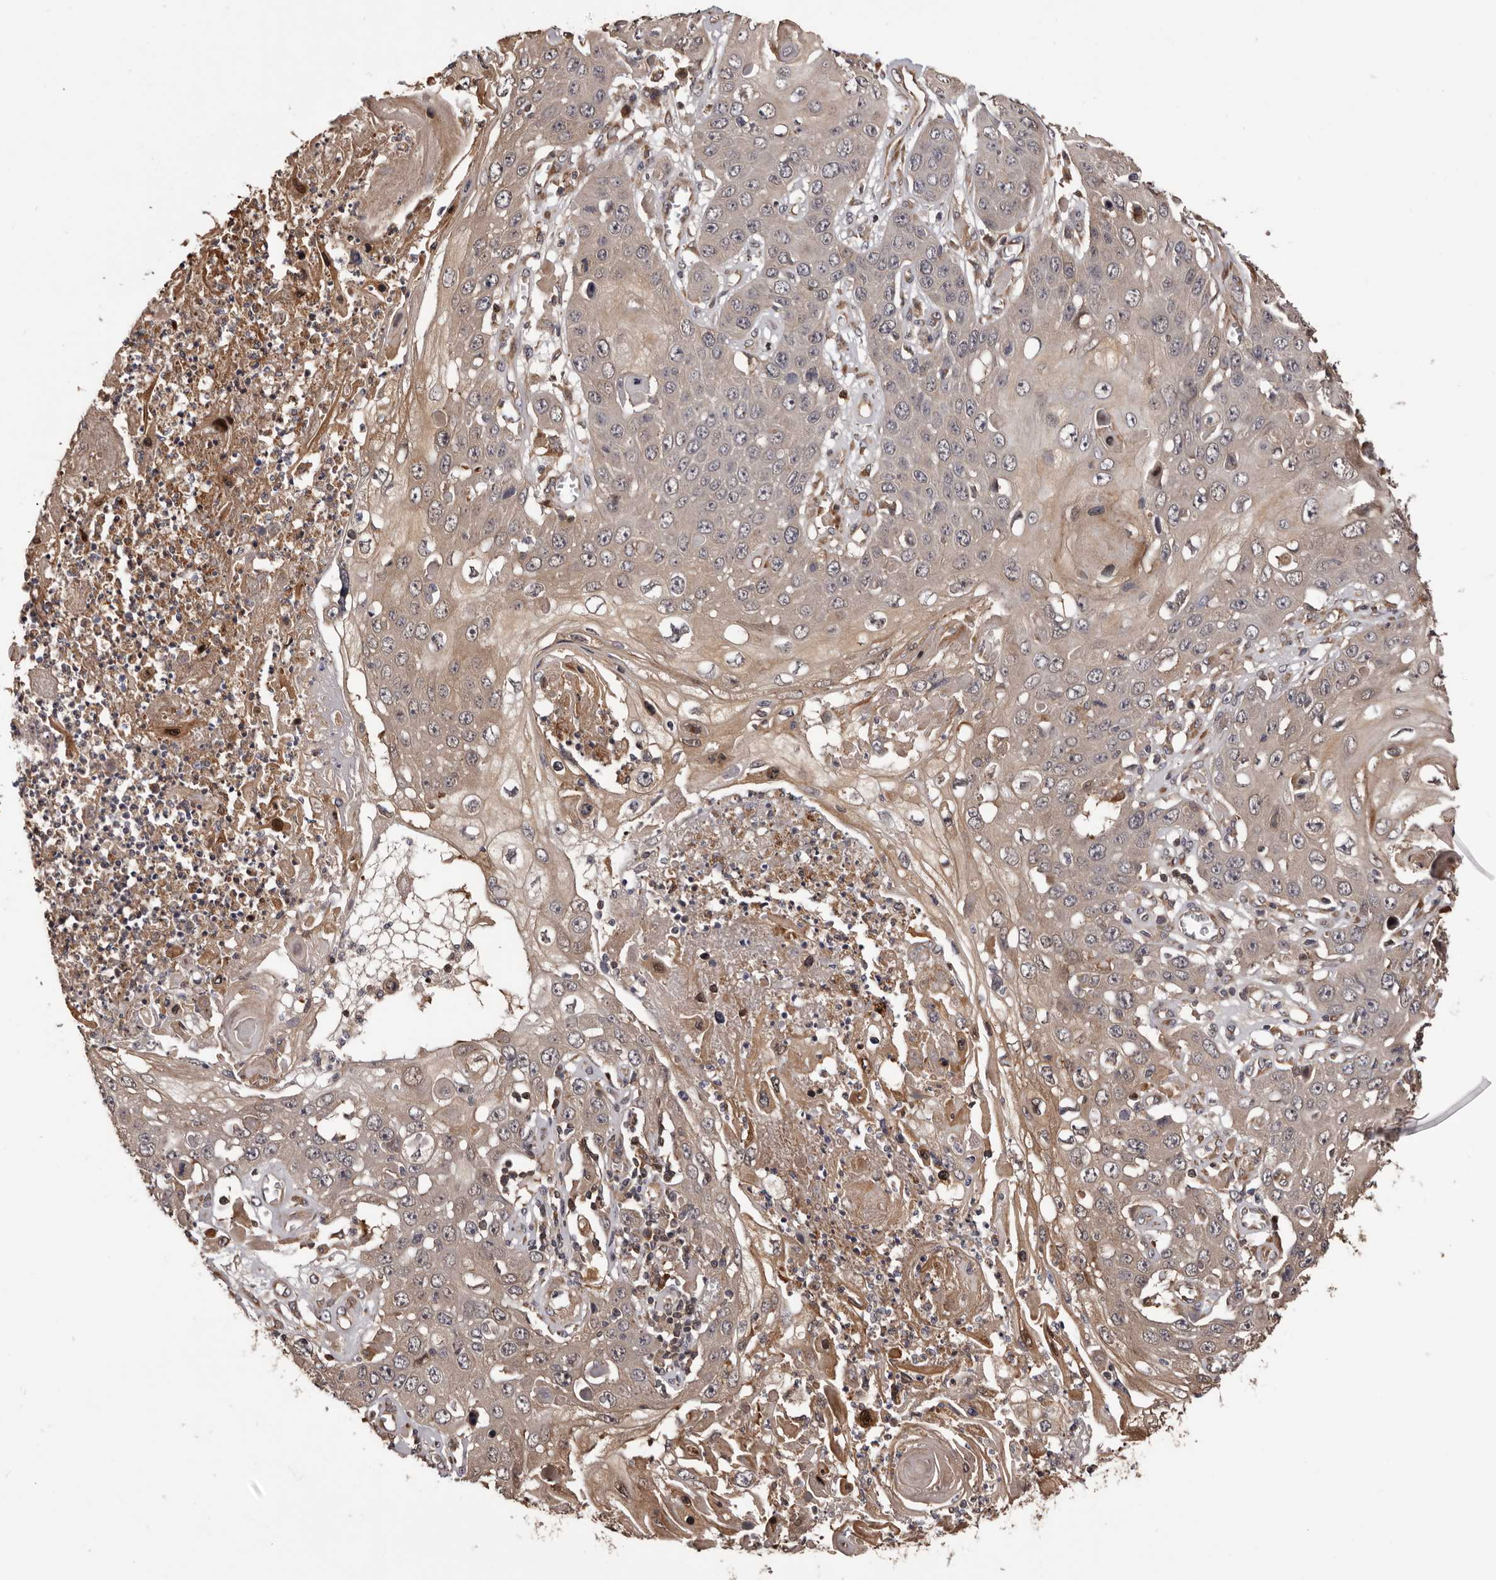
{"staining": {"intensity": "weak", "quantity": "<25%", "location": "cytoplasmic/membranous"}, "tissue": "skin cancer", "cell_type": "Tumor cells", "image_type": "cancer", "snomed": [{"axis": "morphology", "description": "Squamous cell carcinoma, NOS"}, {"axis": "topography", "description": "Skin"}], "caption": "DAB (3,3'-diaminobenzidine) immunohistochemical staining of human squamous cell carcinoma (skin) shows no significant expression in tumor cells.", "gene": "ADAMTS2", "patient": {"sex": "male", "age": 55}}